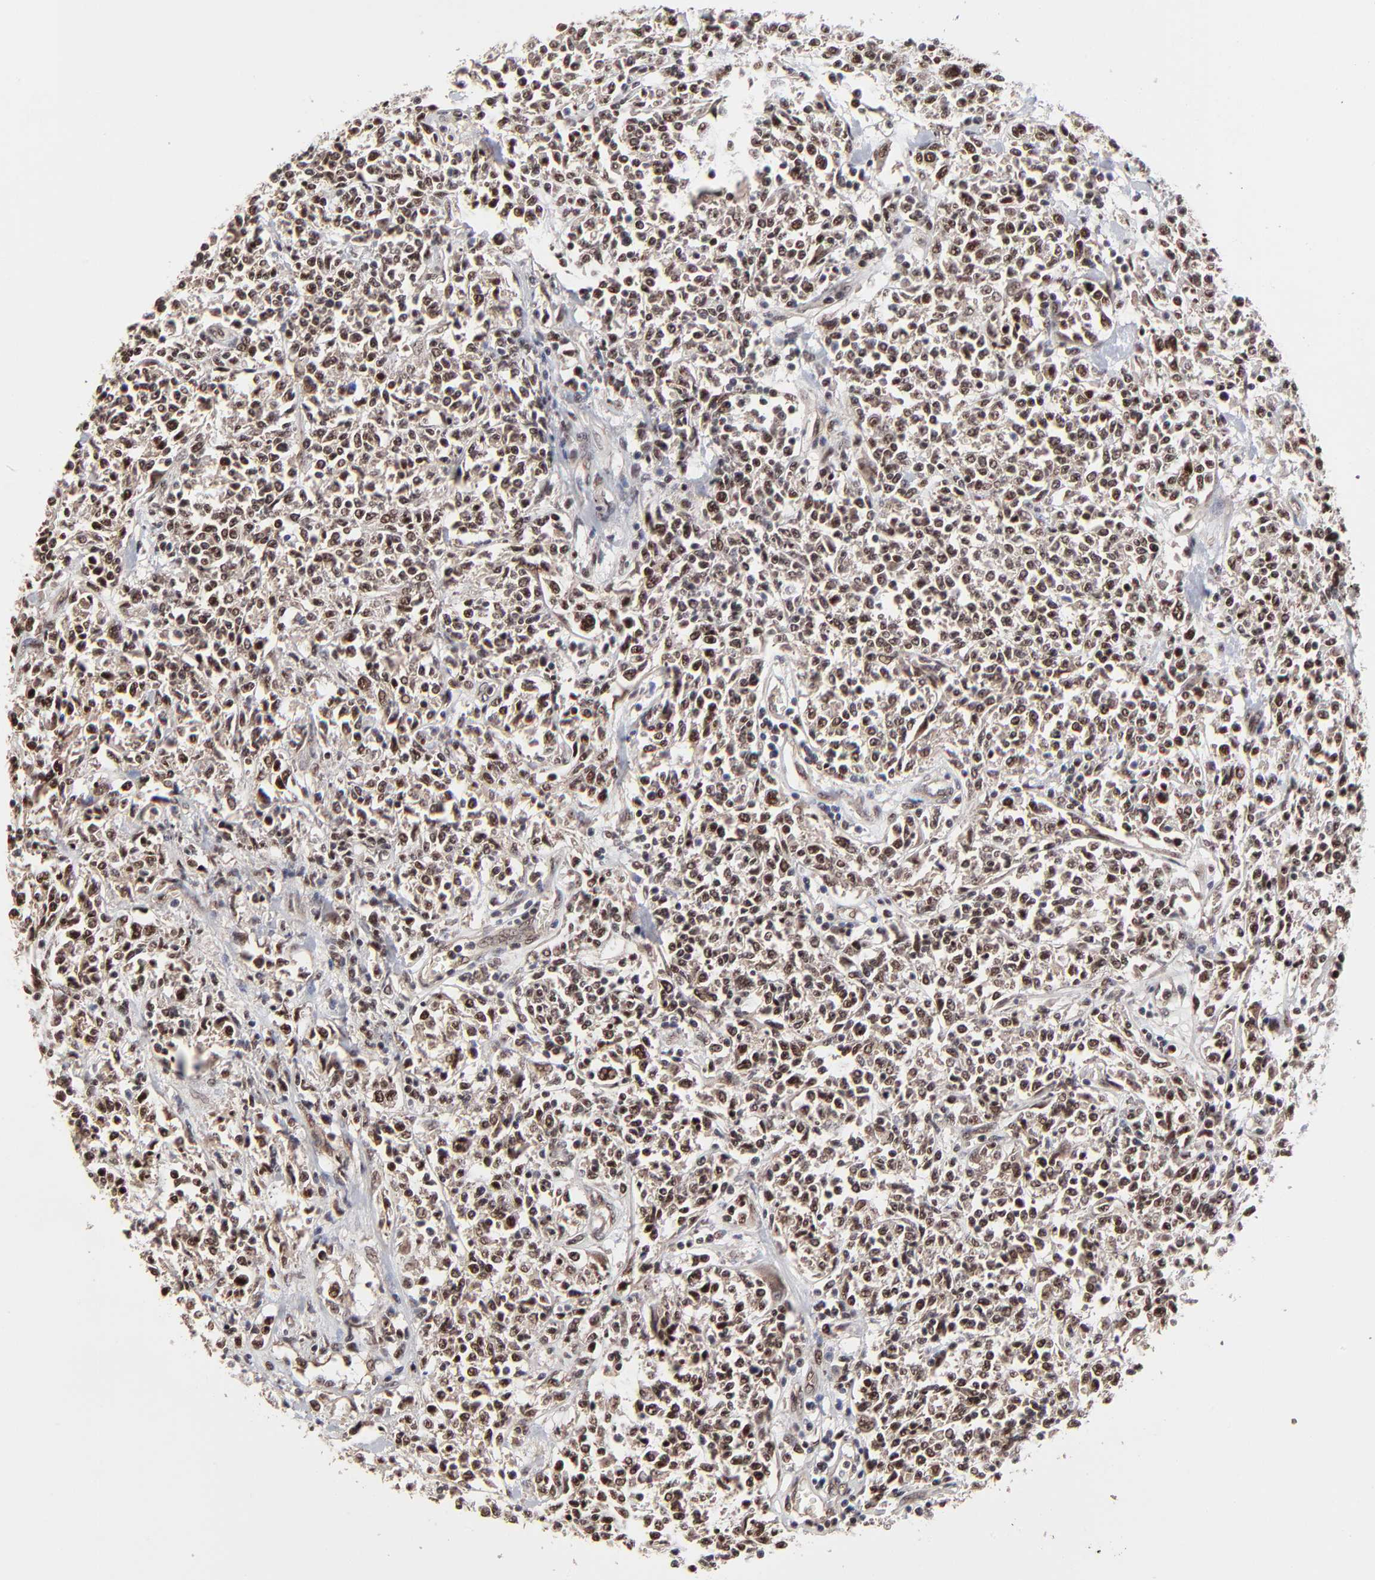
{"staining": {"intensity": "weak", "quantity": ">75%", "location": "cytoplasmic/membranous,nuclear"}, "tissue": "lymphoma", "cell_type": "Tumor cells", "image_type": "cancer", "snomed": [{"axis": "morphology", "description": "Malignant lymphoma, non-Hodgkin's type, Low grade"}, {"axis": "topography", "description": "Small intestine"}], "caption": "Immunohistochemical staining of low-grade malignant lymphoma, non-Hodgkin's type shows low levels of weak cytoplasmic/membranous and nuclear expression in approximately >75% of tumor cells.", "gene": "FRMD8", "patient": {"sex": "female", "age": 59}}